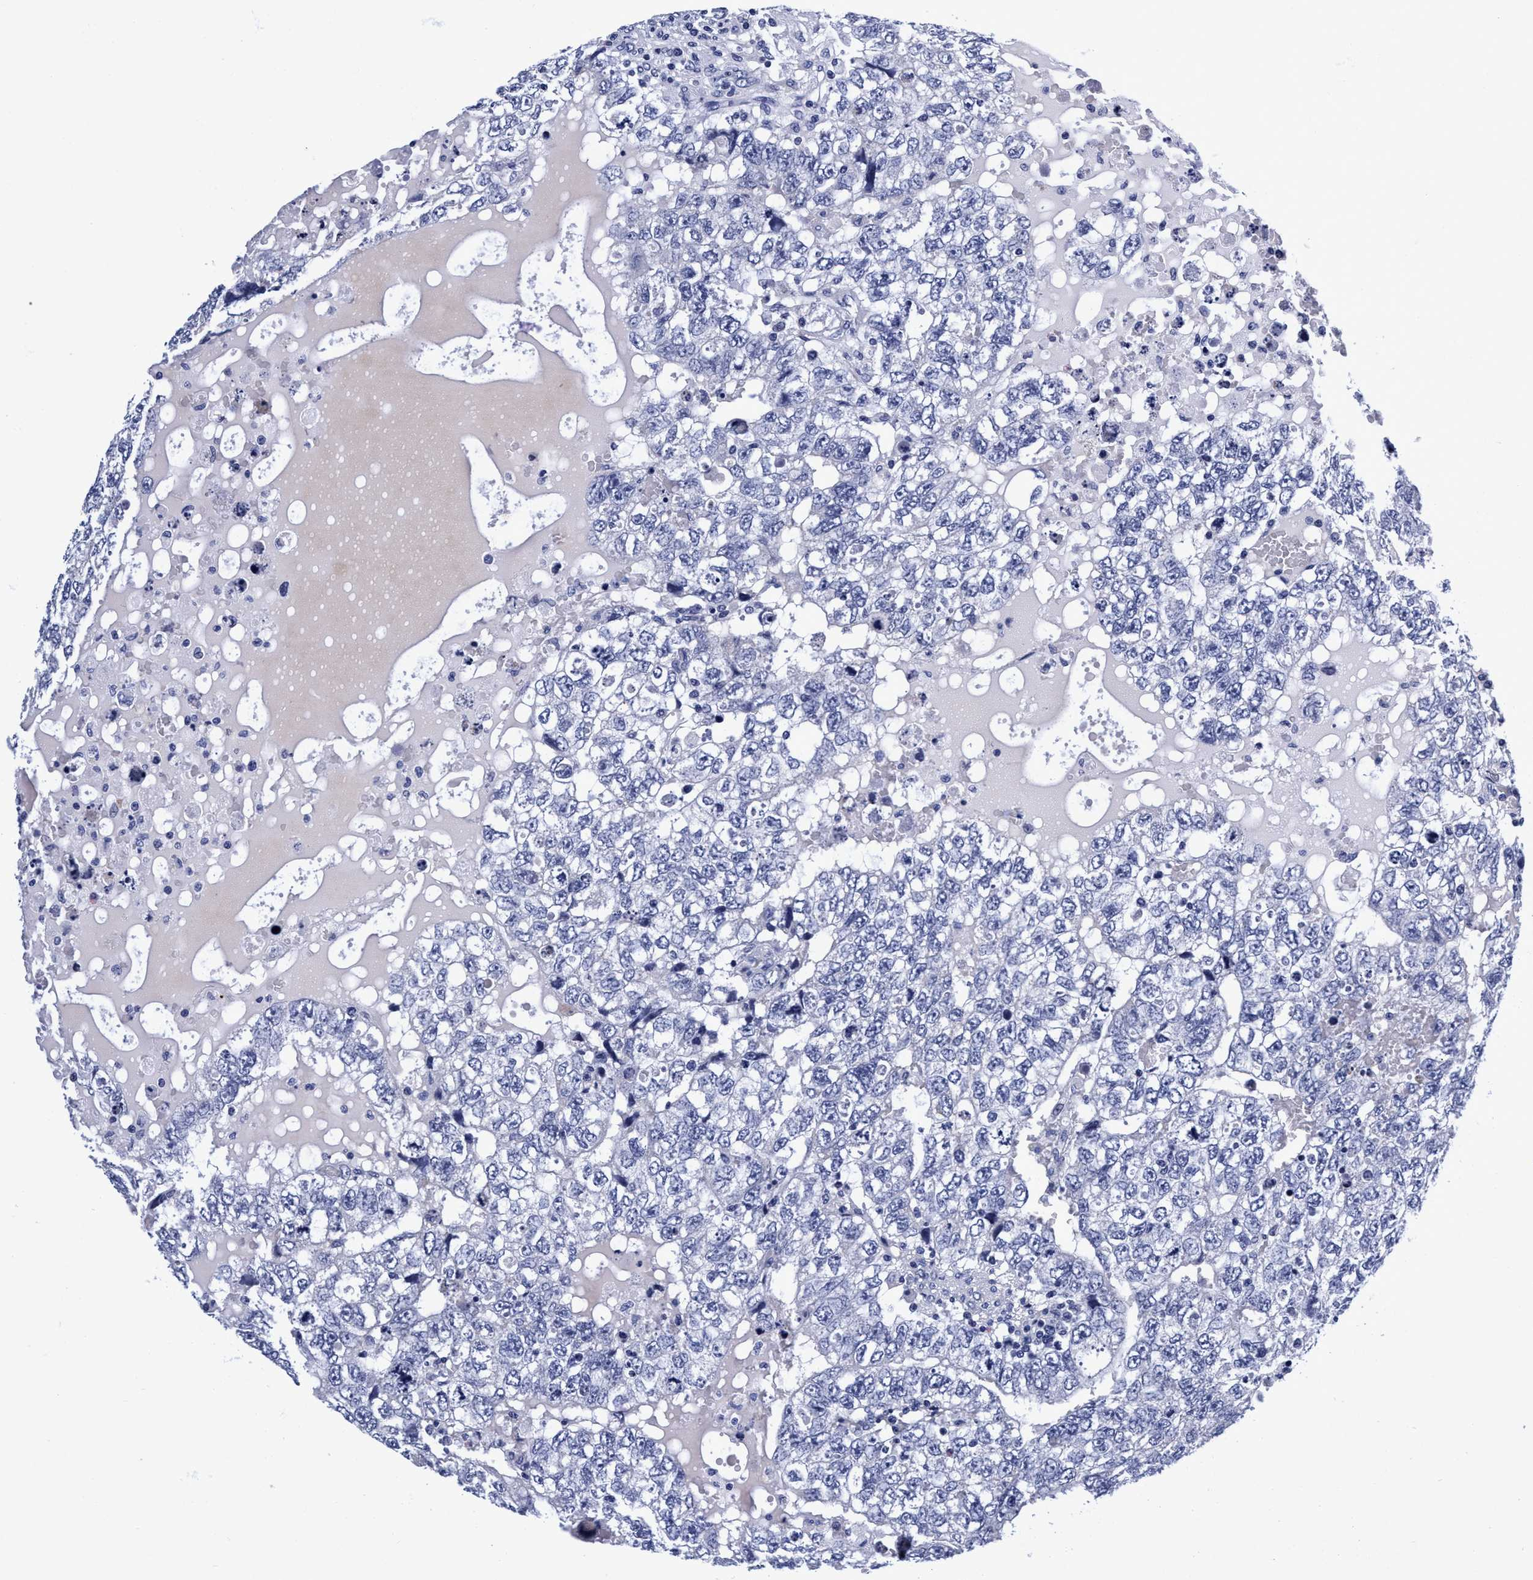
{"staining": {"intensity": "negative", "quantity": "none", "location": "none"}, "tissue": "testis cancer", "cell_type": "Tumor cells", "image_type": "cancer", "snomed": [{"axis": "morphology", "description": "Carcinoma, Embryonal, NOS"}, {"axis": "topography", "description": "Testis"}], "caption": "Histopathology image shows no protein expression in tumor cells of testis cancer (embryonal carcinoma) tissue.", "gene": "PLPPR1", "patient": {"sex": "male", "age": 36}}